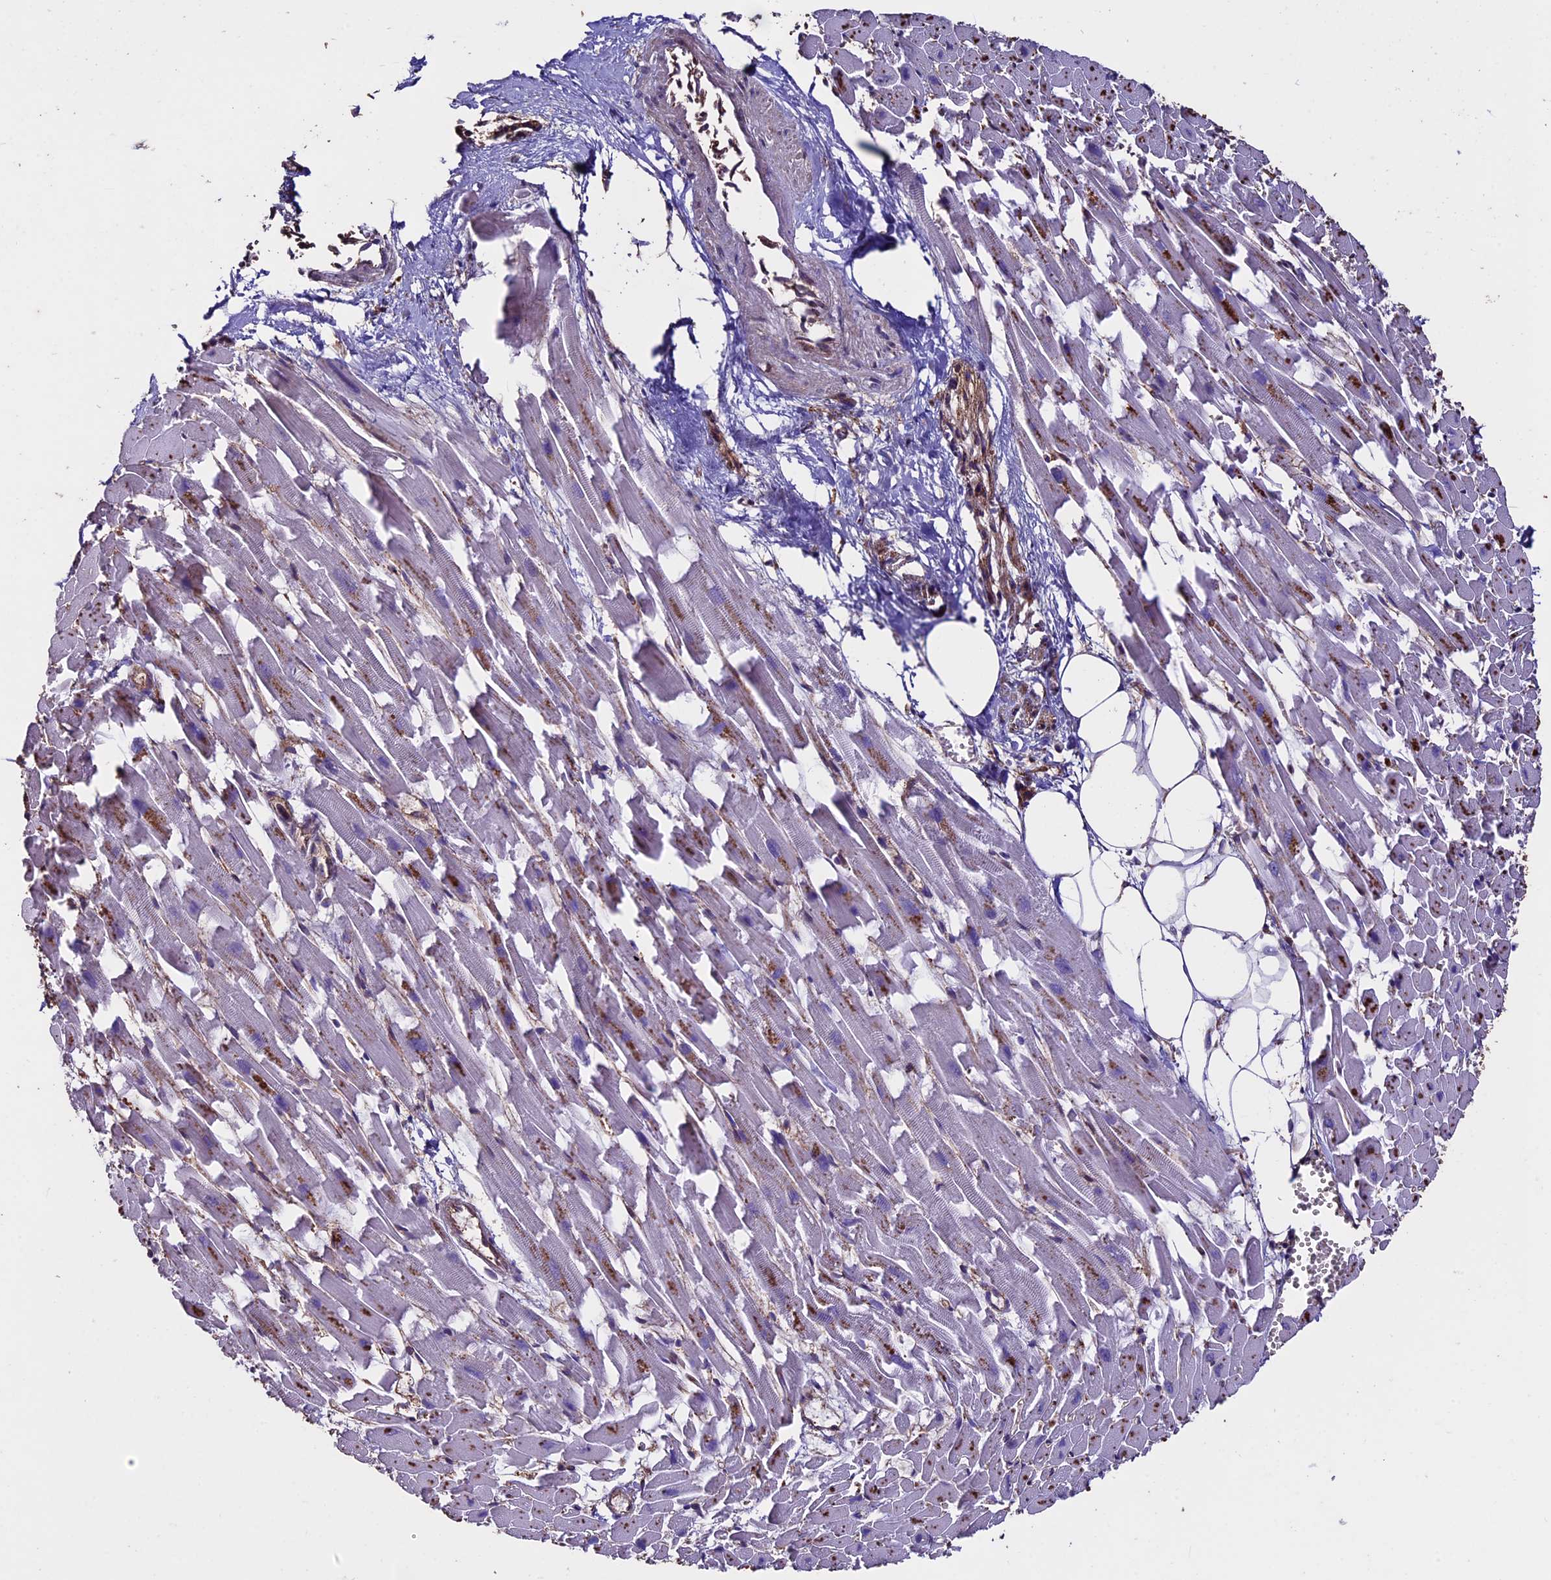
{"staining": {"intensity": "negative", "quantity": "none", "location": "none"}, "tissue": "heart muscle", "cell_type": "Cardiomyocytes", "image_type": "normal", "snomed": [{"axis": "morphology", "description": "Normal tissue, NOS"}, {"axis": "topography", "description": "Heart"}], "caption": "Immunohistochemical staining of normal heart muscle reveals no significant positivity in cardiomyocytes.", "gene": "USB1", "patient": {"sex": "female", "age": 64}}